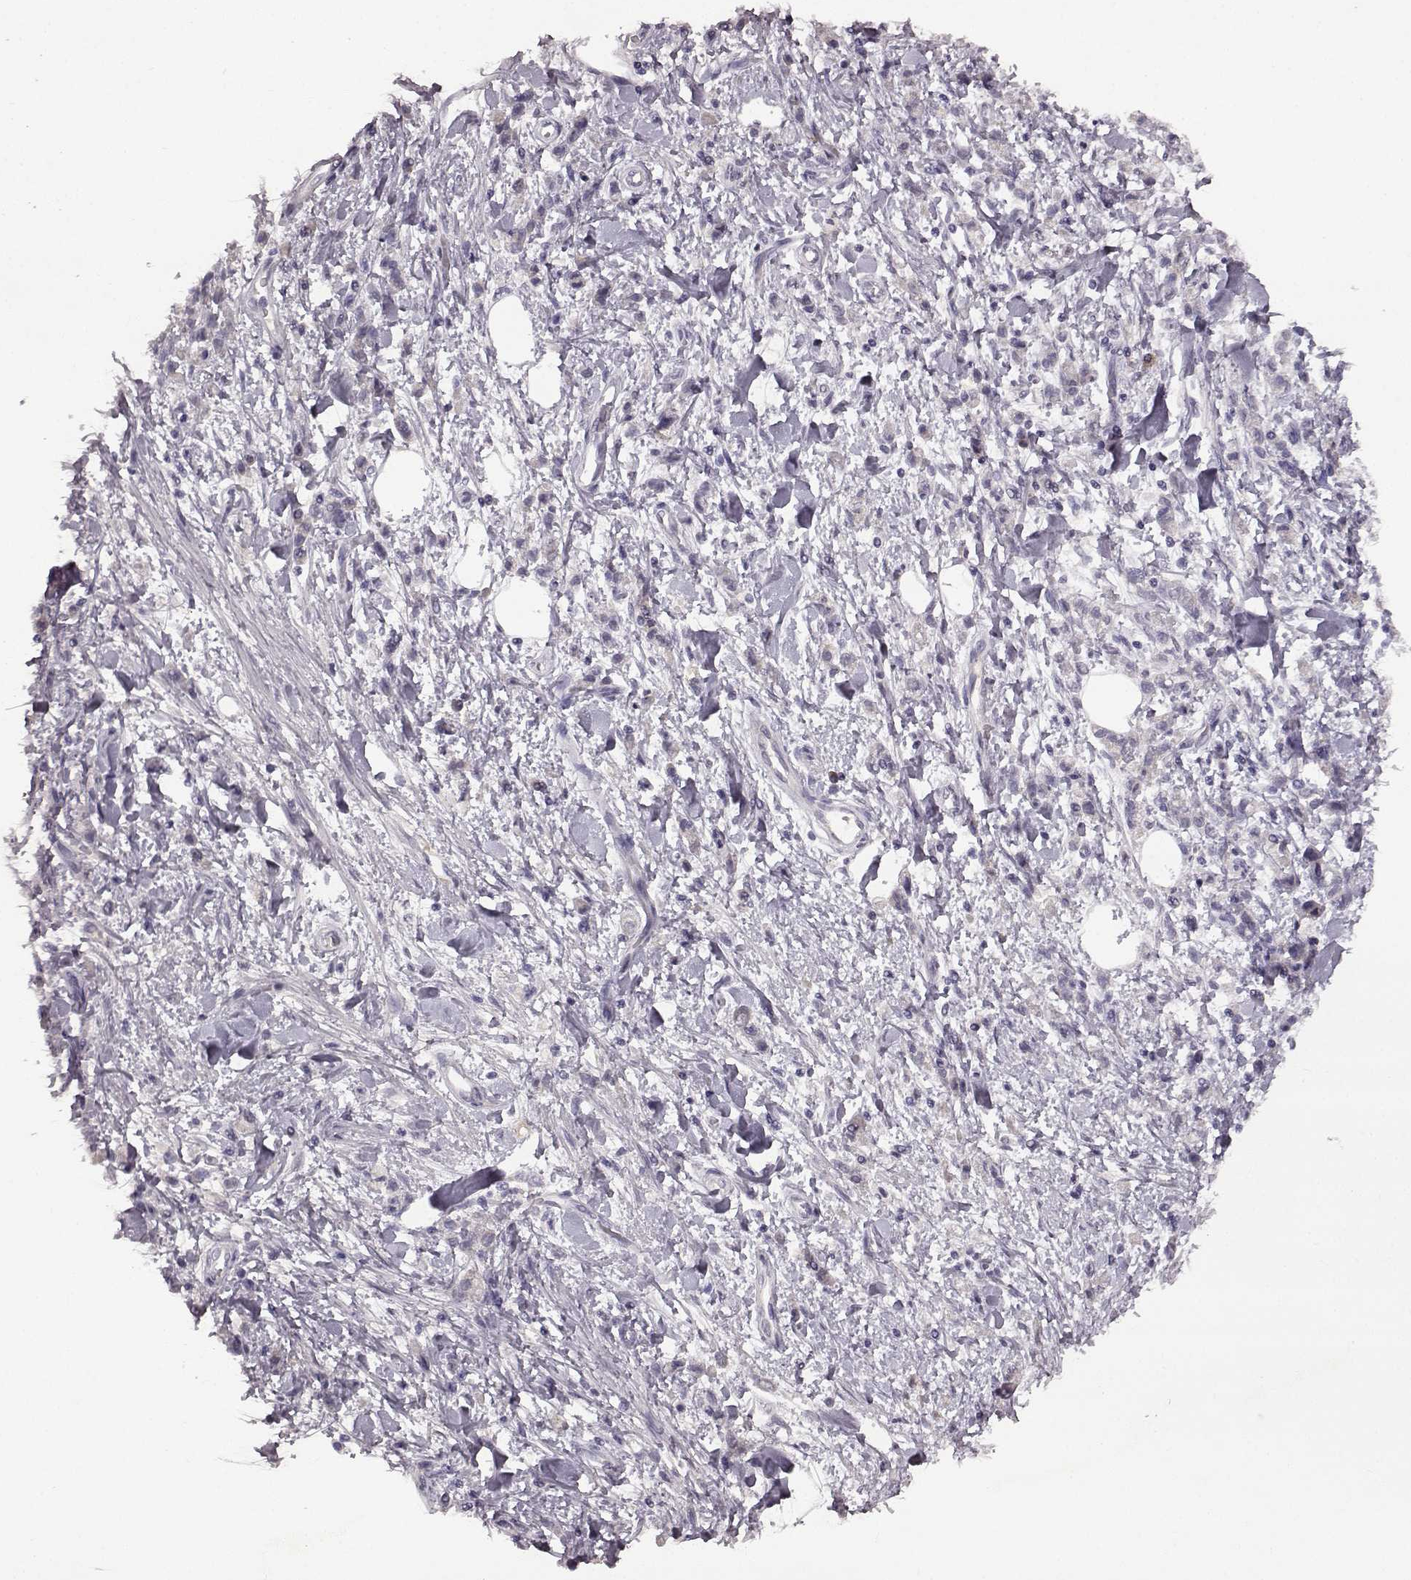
{"staining": {"intensity": "negative", "quantity": "none", "location": "none"}, "tissue": "stomach cancer", "cell_type": "Tumor cells", "image_type": "cancer", "snomed": [{"axis": "morphology", "description": "Adenocarcinoma, NOS"}, {"axis": "topography", "description": "Stomach"}], "caption": "Immunohistochemistry micrograph of stomach adenocarcinoma stained for a protein (brown), which demonstrates no staining in tumor cells.", "gene": "SPAG17", "patient": {"sex": "male", "age": 77}}